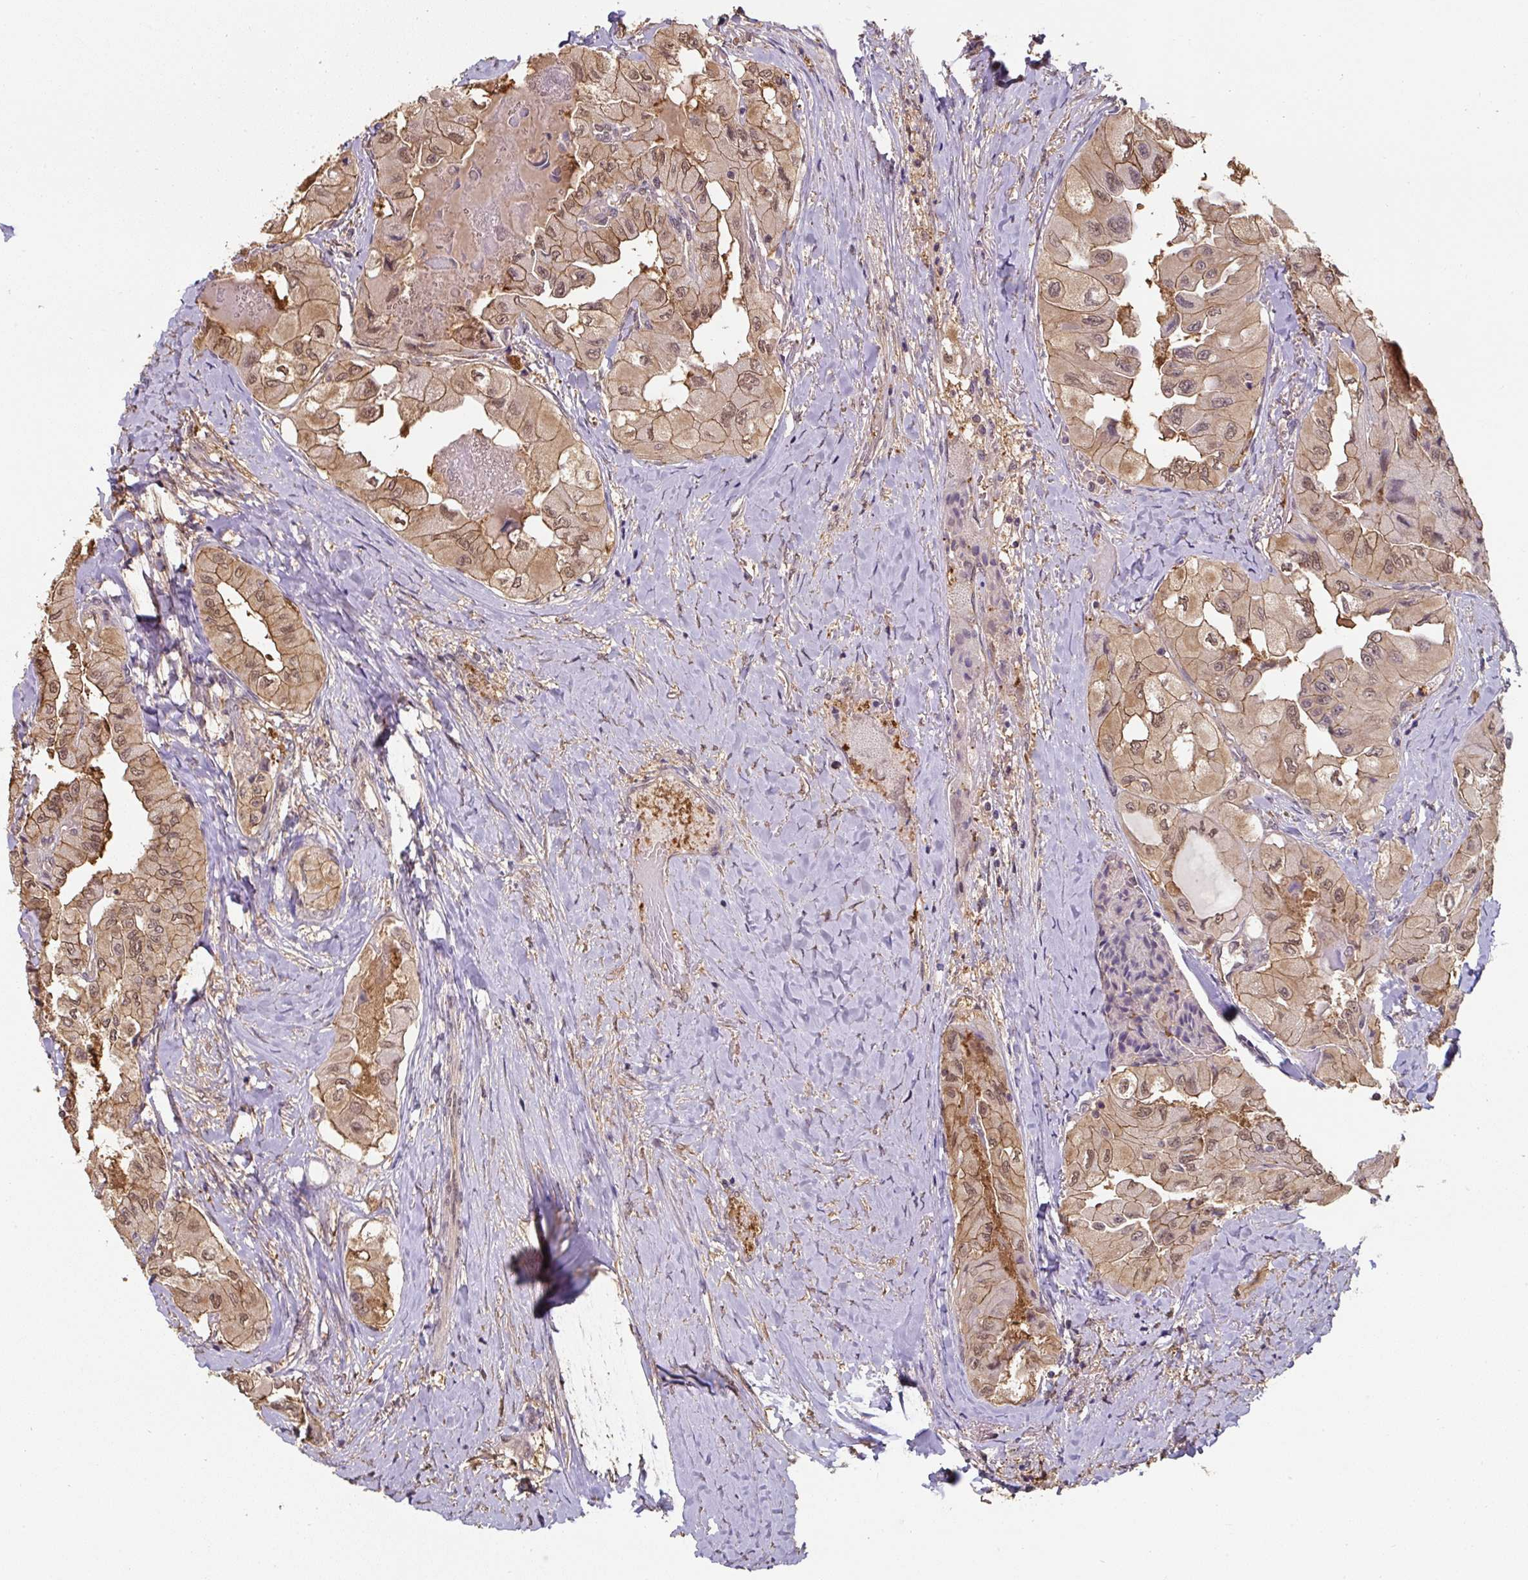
{"staining": {"intensity": "moderate", "quantity": ">75%", "location": "cytoplasmic/membranous,nuclear"}, "tissue": "thyroid cancer", "cell_type": "Tumor cells", "image_type": "cancer", "snomed": [{"axis": "morphology", "description": "Normal tissue, NOS"}, {"axis": "morphology", "description": "Papillary adenocarcinoma, NOS"}, {"axis": "topography", "description": "Thyroid gland"}], "caption": "Moderate cytoplasmic/membranous and nuclear protein staining is appreciated in approximately >75% of tumor cells in papillary adenocarcinoma (thyroid).", "gene": "ST13", "patient": {"sex": "female", "age": 59}}